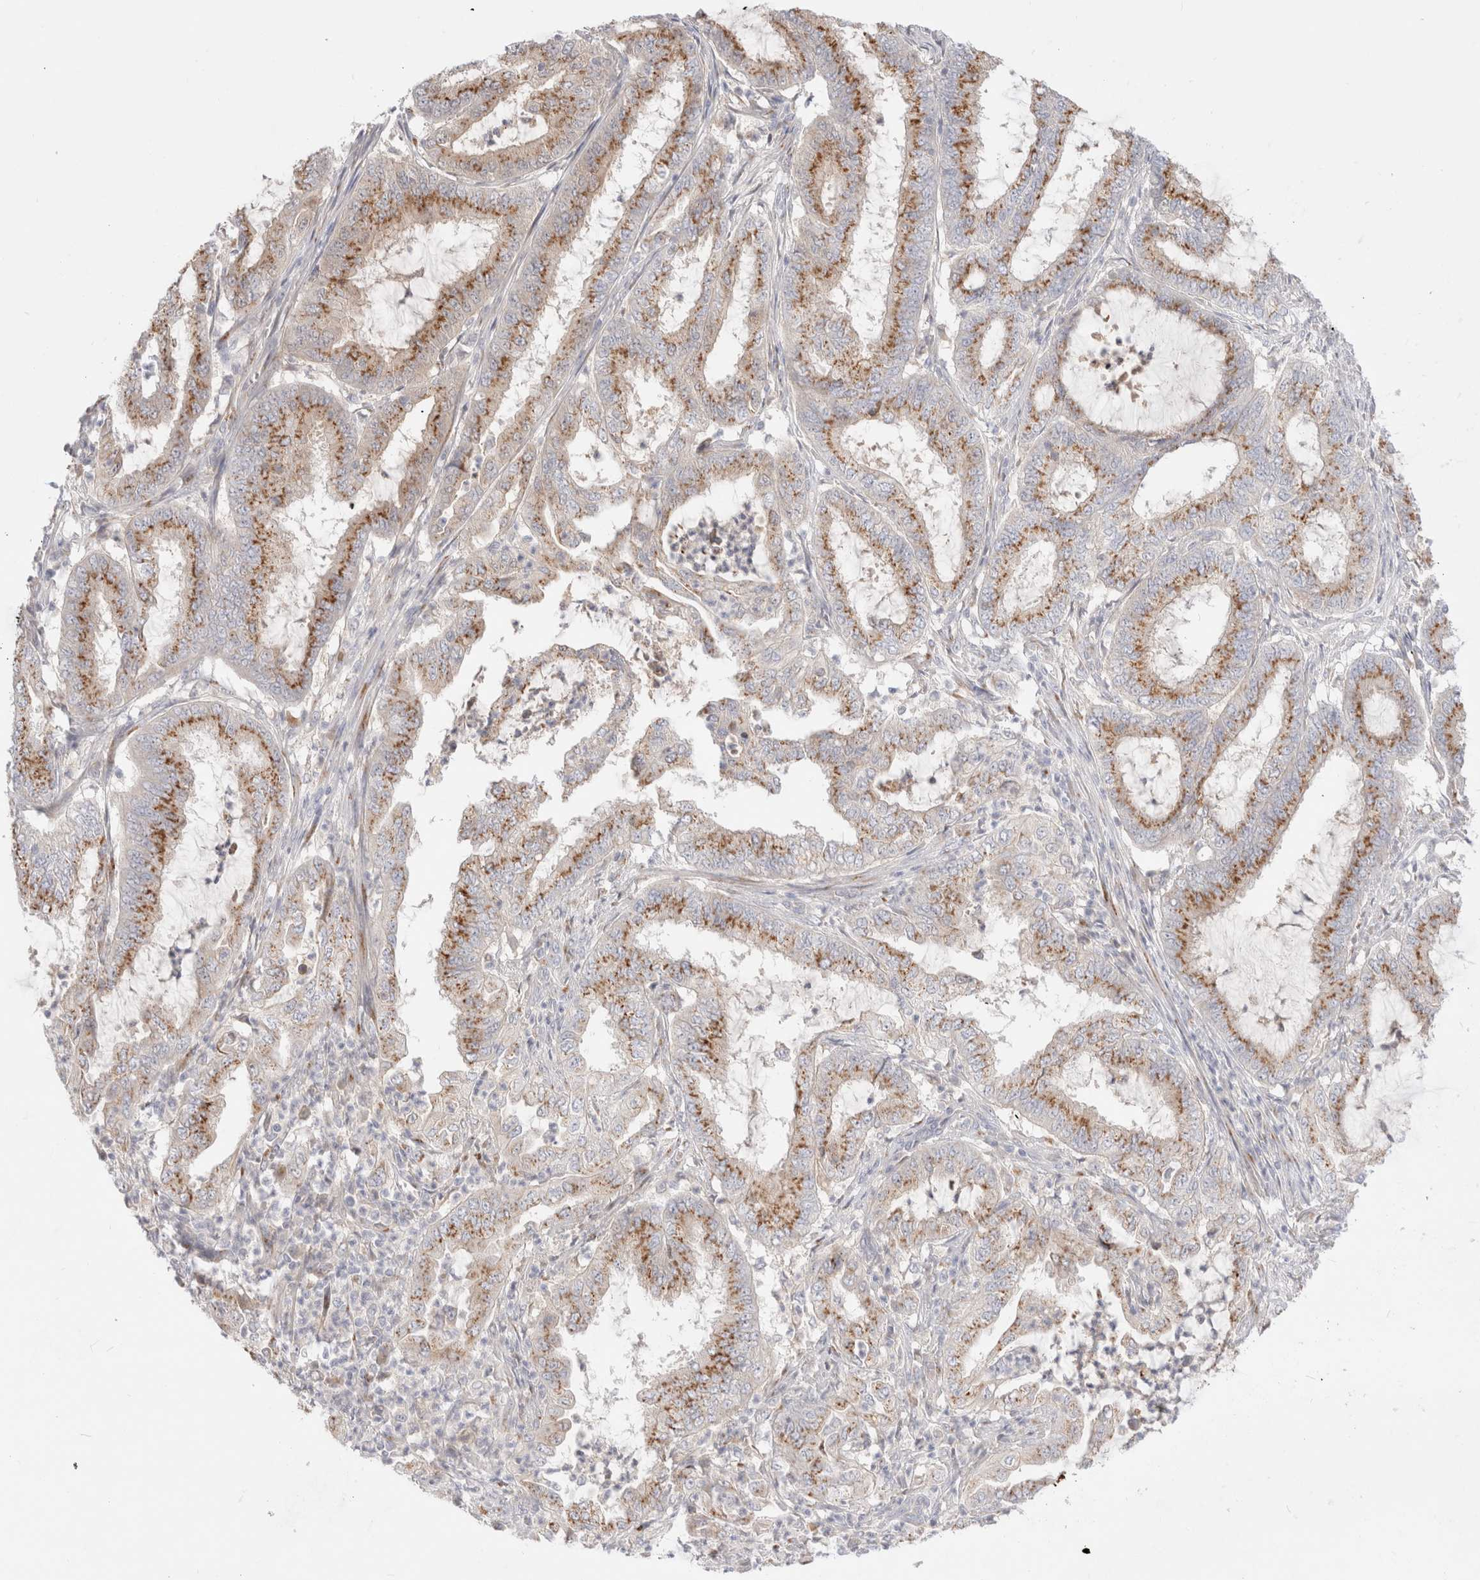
{"staining": {"intensity": "moderate", "quantity": ">75%", "location": "cytoplasmic/membranous"}, "tissue": "endometrial cancer", "cell_type": "Tumor cells", "image_type": "cancer", "snomed": [{"axis": "morphology", "description": "Adenocarcinoma, NOS"}, {"axis": "topography", "description": "Endometrium"}], "caption": "Tumor cells show moderate cytoplasmic/membranous staining in about >75% of cells in endometrial cancer (adenocarcinoma). Using DAB (brown) and hematoxylin (blue) stains, captured at high magnification using brightfield microscopy.", "gene": "EFCAB13", "patient": {"sex": "female", "age": 51}}